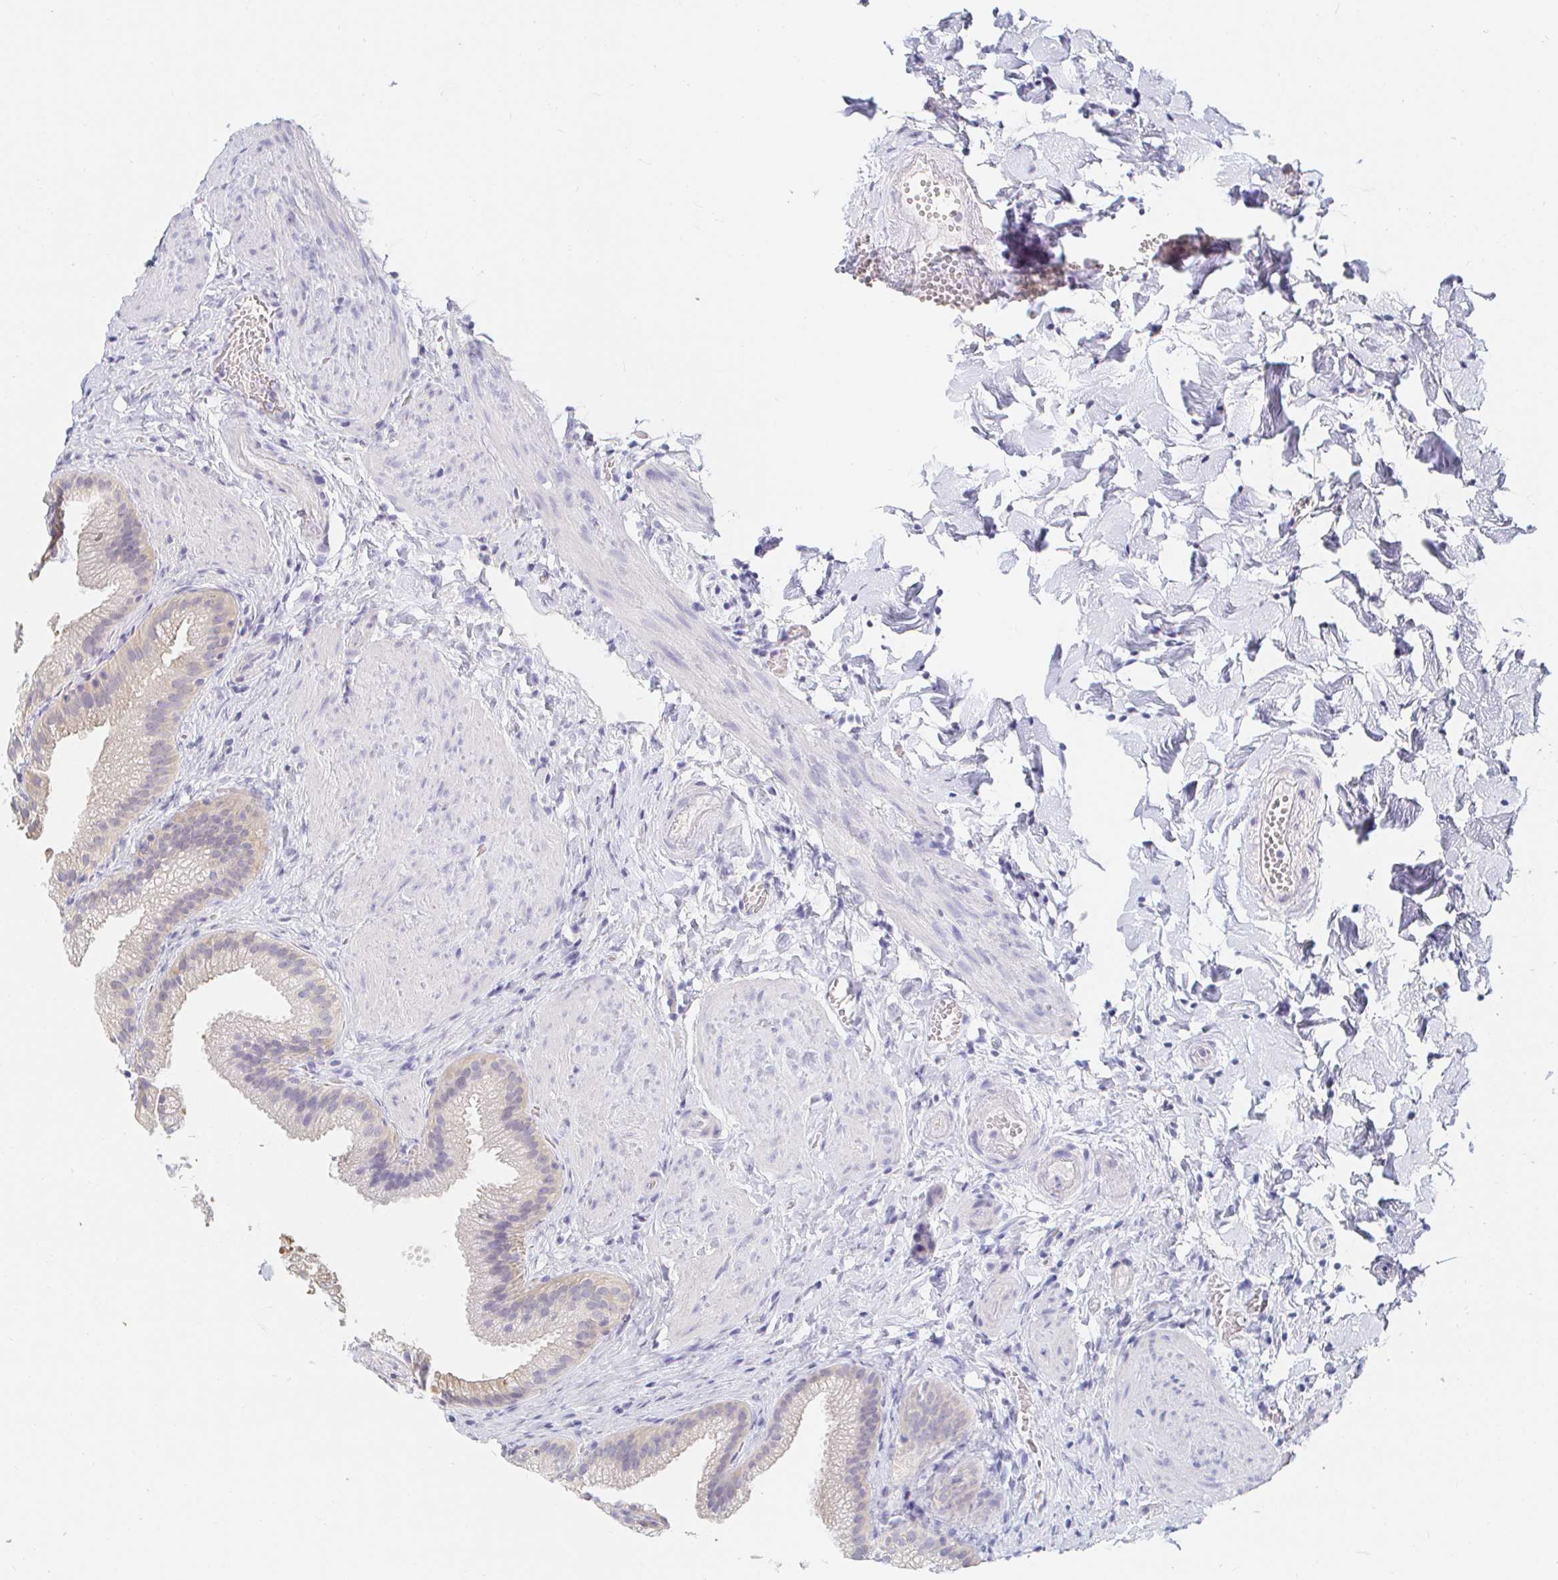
{"staining": {"intensity": "negative", "quantity": "none", "location": "none"}, "tissue": "gallbladder", "cell_type": "Glandular cells", "image_type": "normal", "snomed": [{"axis": "morphology", "description": "Normal tissue, NOS"}, {"axis": "topography", "description": "Gallbladder"}], "caption": "Immunohistochemistry micrograph of normal human gallbladder stained for a protein (brown), which exhibits no expression in glandular cells. Nuclei are stained in blue.", "gene": "PDE6B", "patient": {"sex": "female", "age": 63}}